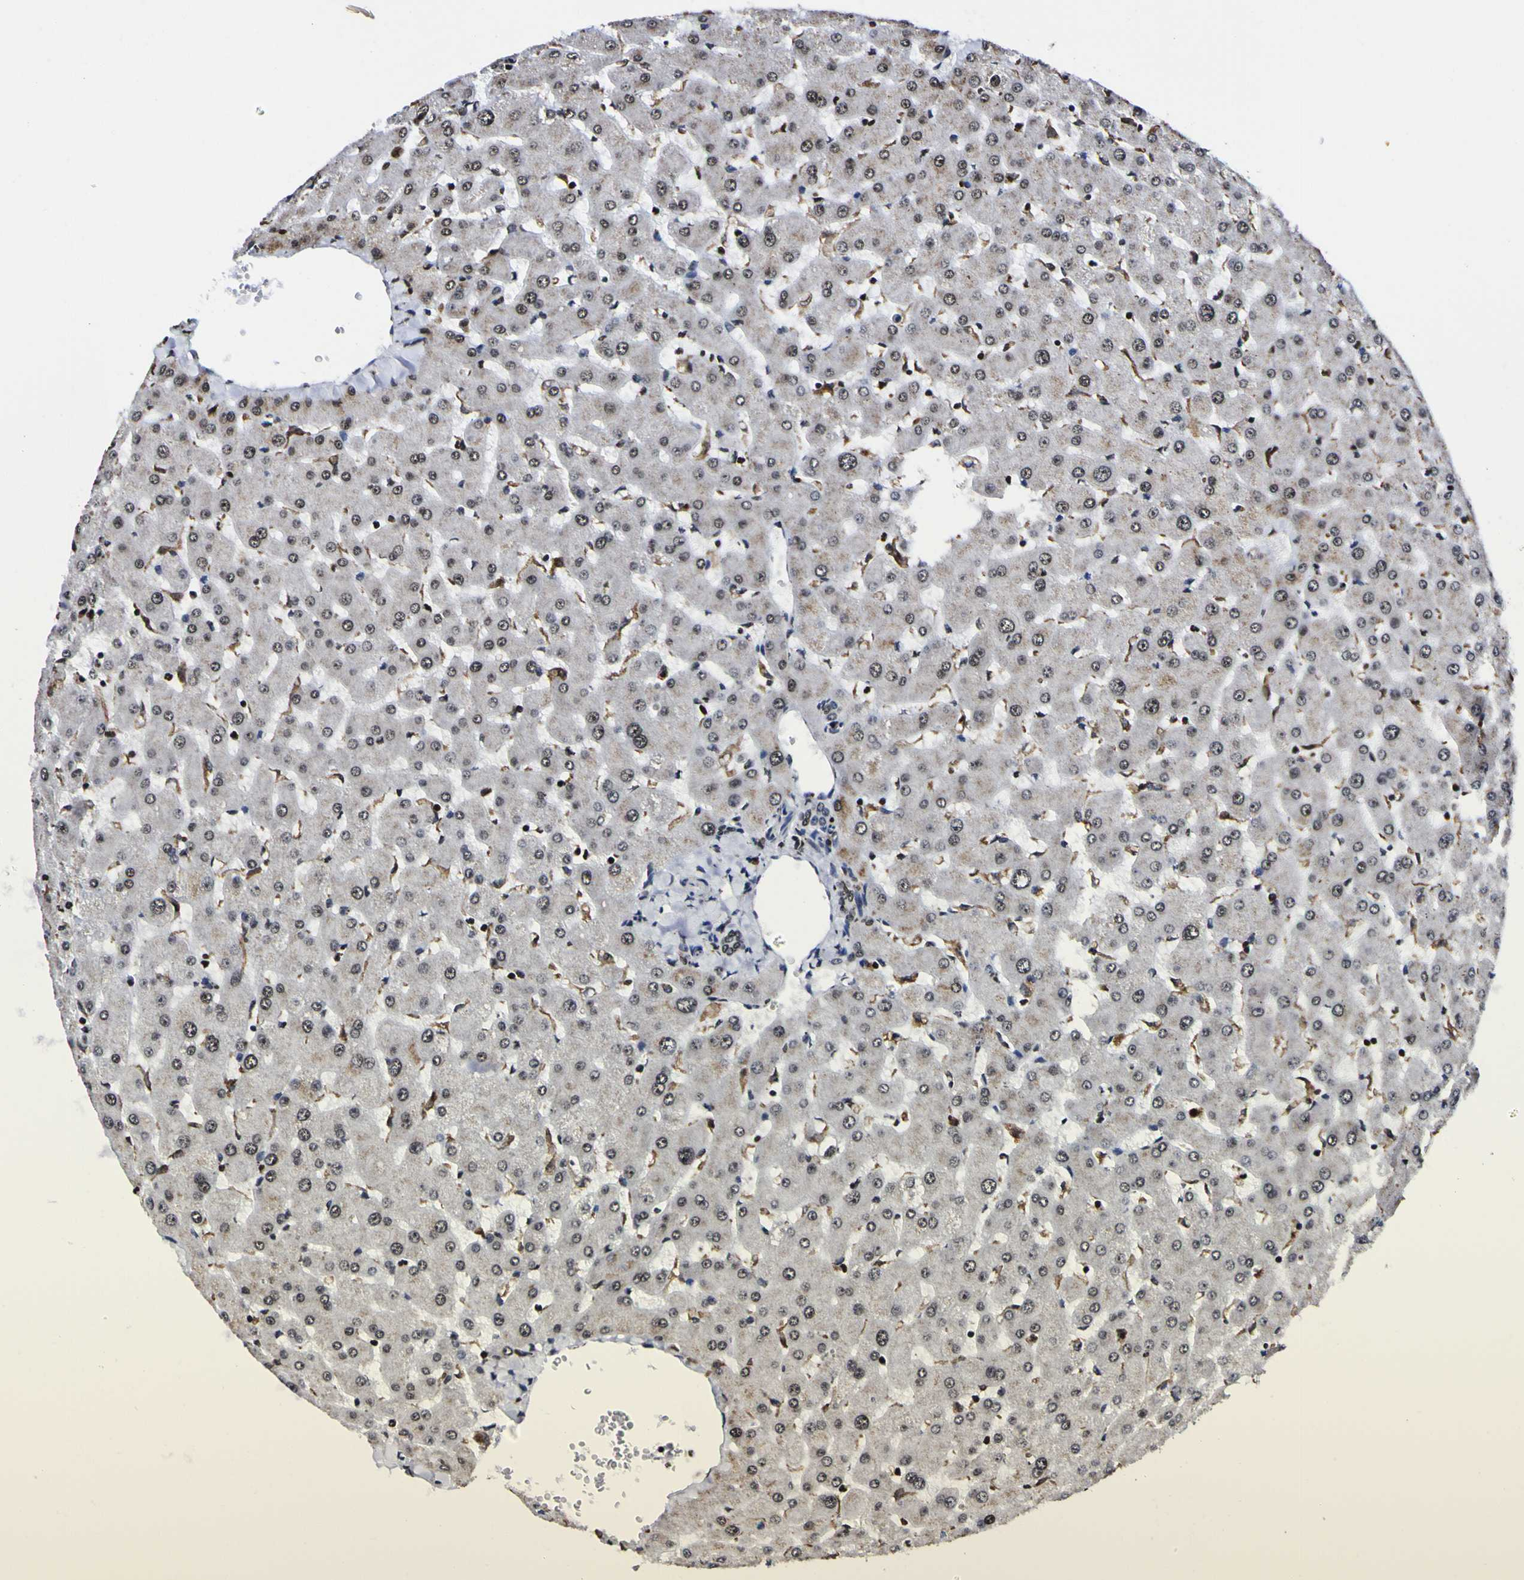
{"staining": {"intensity": "moderate", "quantity": ">75%", "location": "nuclear"}, "tissue": "liver", "cell_type": "Cholangiocytes", "image_type": "normal", "snomed": [{"axis": "morphology", "description": "Normal tissue, NOS"}, {"axis": "topography", "description": "Liver"}], "caption": "Brown immunohistochemical staining in normal human liver demonstrates moderate nuclear staining in about >75% of cholangiocytes.", "gene": "PIAS1", "patient": {"sex": "female", "age": 63}}